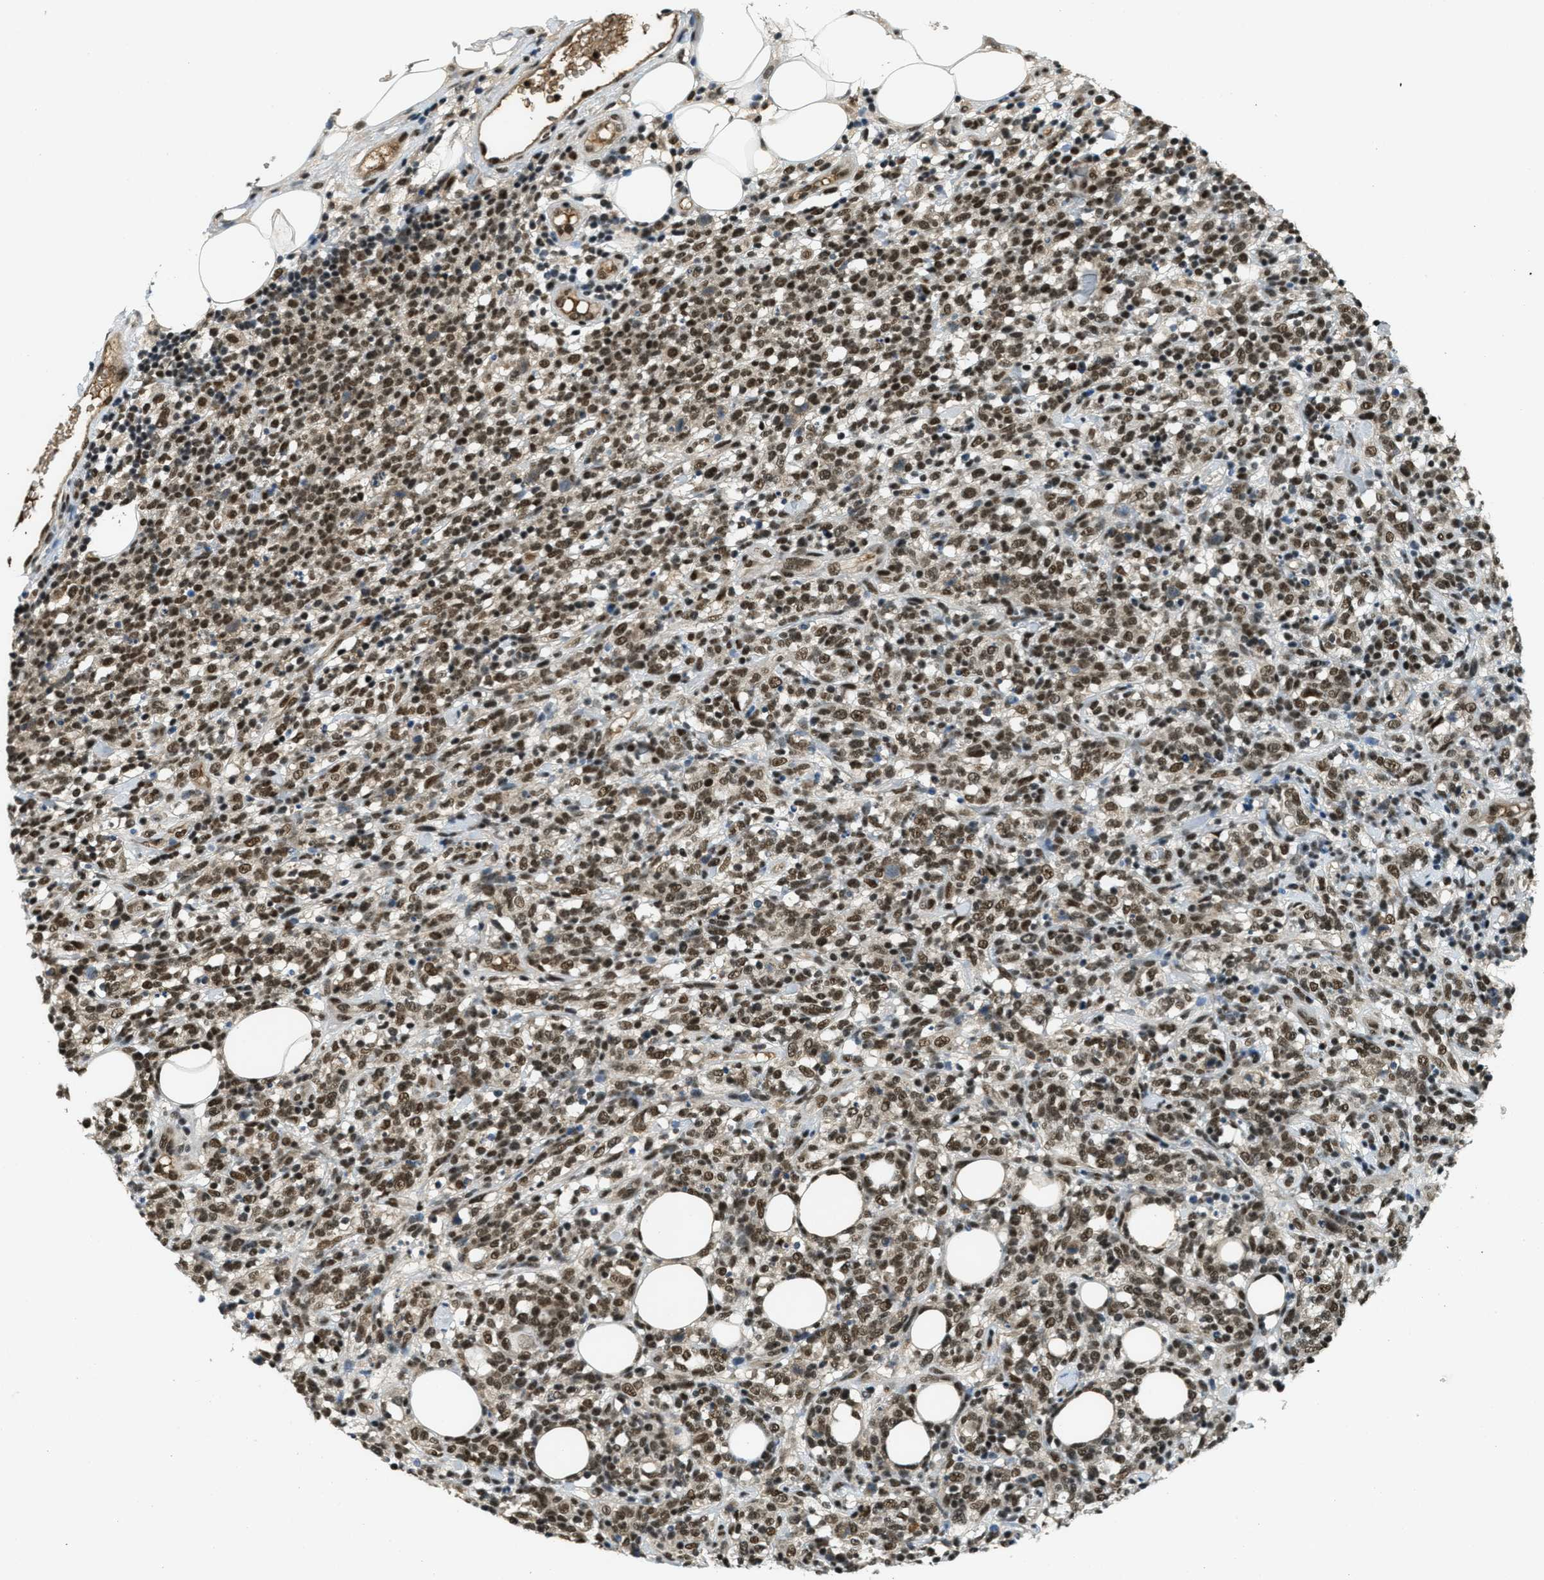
{"staining": {"intensity": "moderate", "quantity": ">75%", "location": "nuclear"}, "tissue": "lymphoma", "cell_type": "Tumor cells", "image_type": "cancer", "snomed": [{"axis": "morphology", "description": "Malignant lymphoma, non-Hodgkin's type, High grade"}, {"axis": "topography", "description": "Lymph node"}], "caption": "The micrograph reveals staining of malignant lymphoma, non-Hodgkin's type (high-grade), revealing moderate nuclear protein positivity (brown color) within tumor cells.", "gene": "ZNF148", "patient": {"sex": "female", "age": 73}}